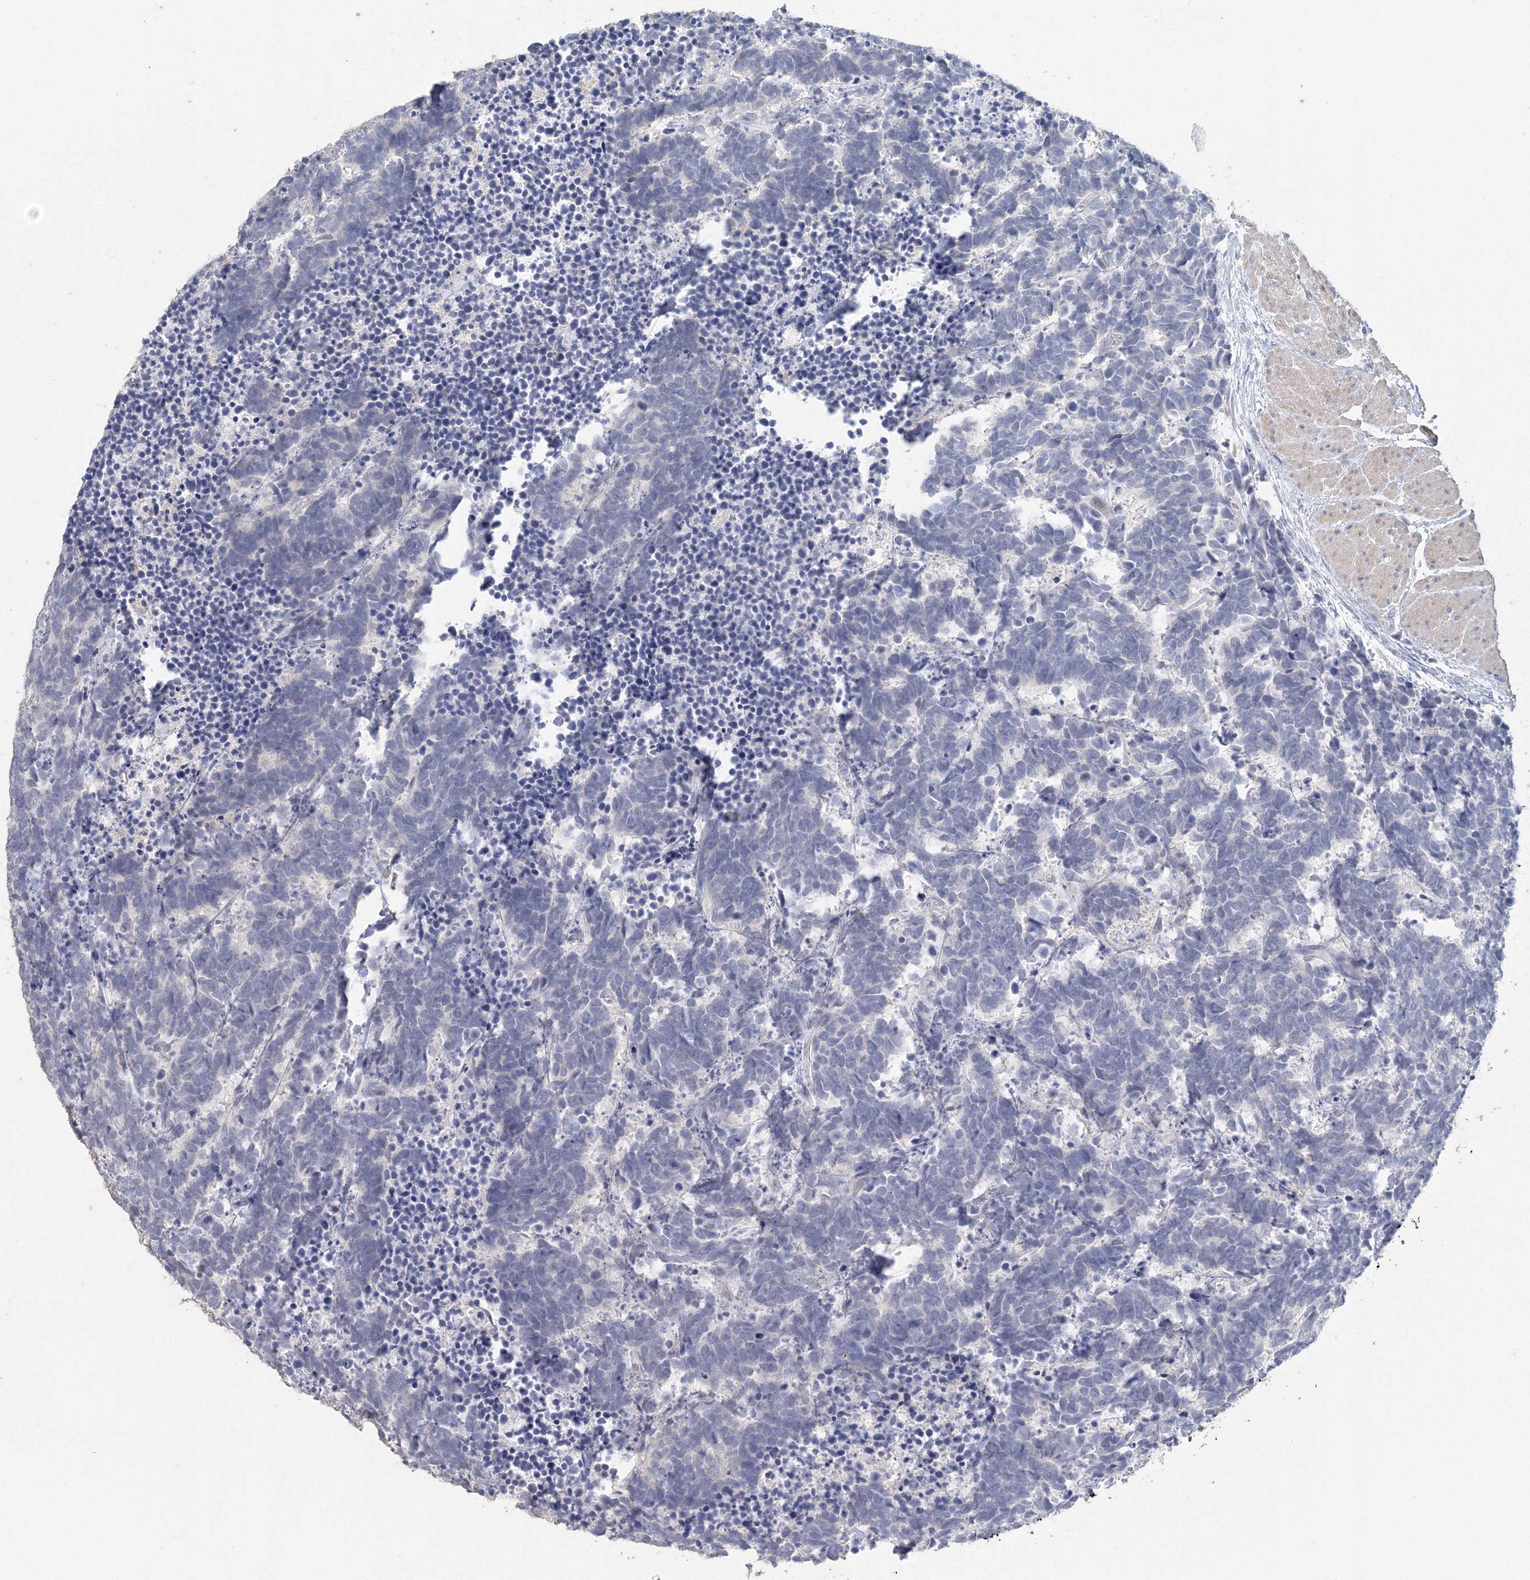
{"staining": {"intensity": "negative", "quantity": "none", "location": "none"}, "tissue": "carcinoid", "cell_type": "Tumor cells", "image_type": "cancer", "snomed": [{"axis": "morphology", "description": "Carcinoma, NOS"}, {"axis": "morphology", "description": "Carcinoid, malignant, NOS"}, {"axis": "topography", "description": "Urinary bladder"}], "caption": "Image shows no significant protein staining in tumor cells of carcinoma.", "gene": "TACC2", "patient": {"sex": "male", "age": 57}}